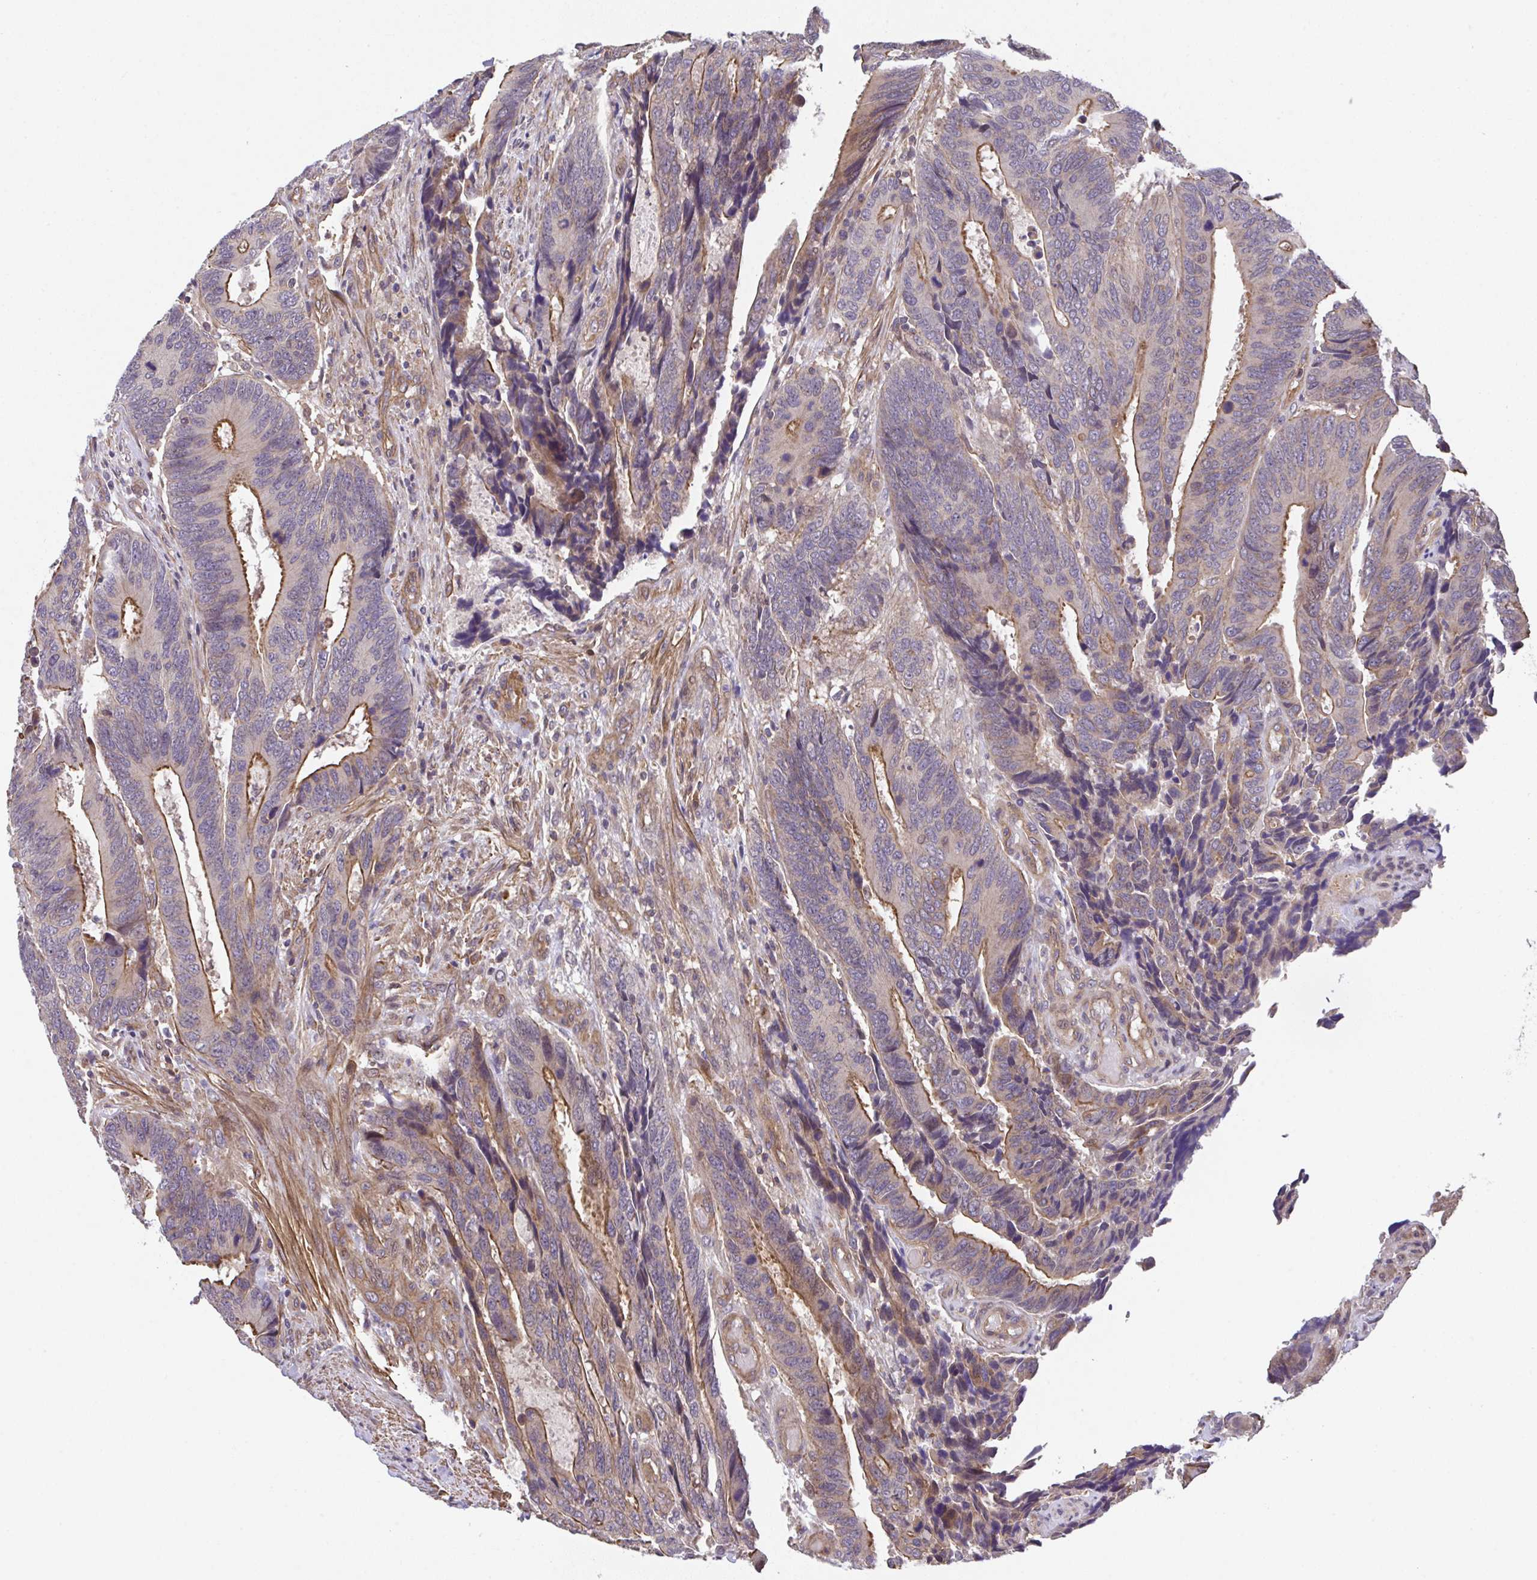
{"staining": {"intensity": "moderate", "quantity": "25%-75%", "location": "cytoplasmic/membranous"}, "tissue": "colorectal cancer", "cell_type": "Tumor cells", "image_type": "cancer", "snomed": [{"axis": "morphology", "description": "Adenocarcinoma, NOS"}, {"axis": "topography", "description": "Colon"}], "caption": "Colorectal cancer (adenocarcinoma) stained with a protein marker exhibits moderate staining in tumor cells.", "gene": "ZNF696", "patient": {"sex": "male", "age": 87}}